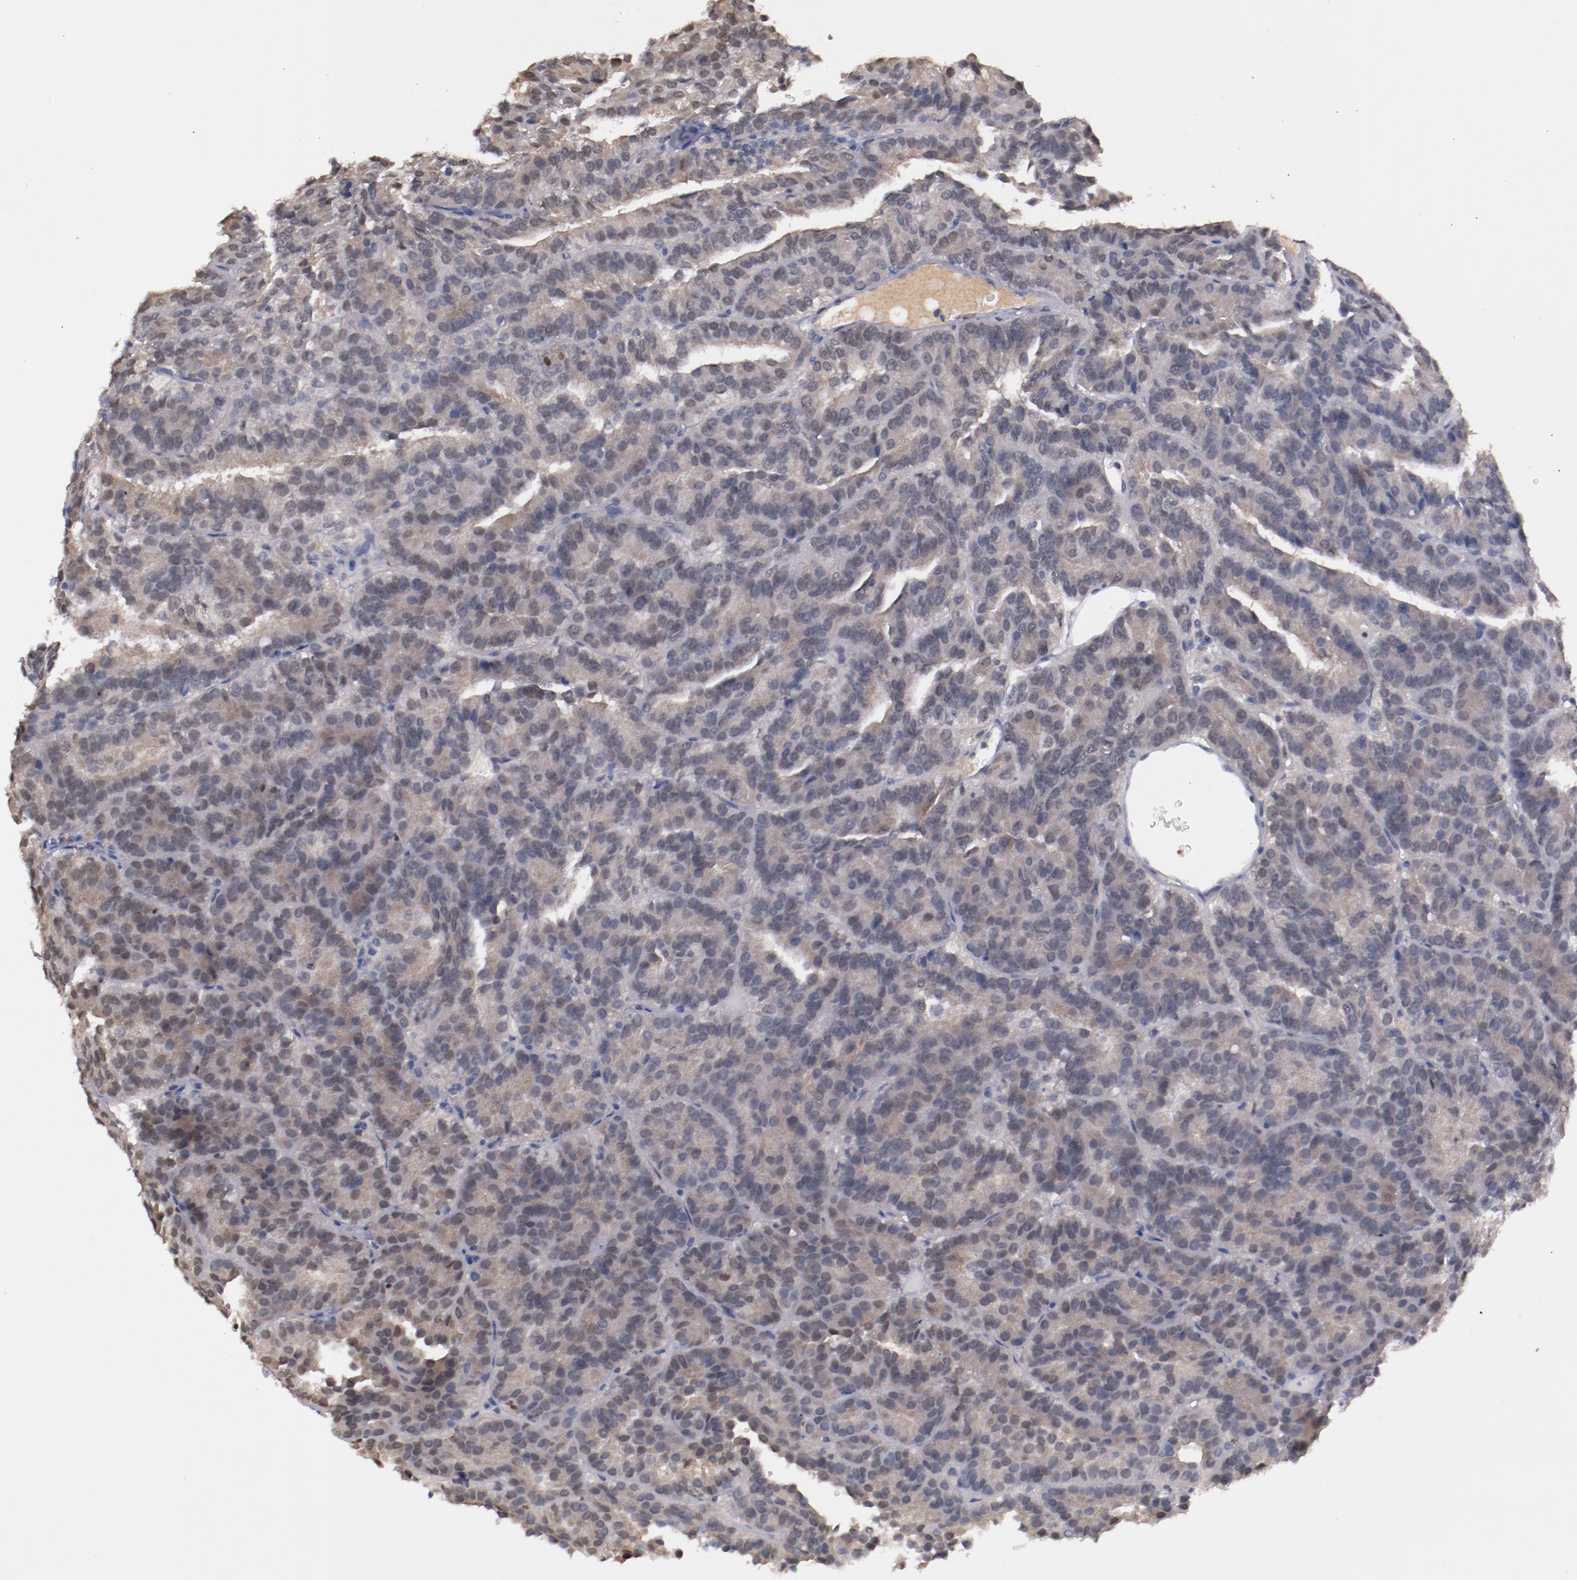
{"staining": {"intensity": "weak", "quantity": ">75%", "location": "cytoplasmic/membranous"}, "tissue": "renal cancer", "cell_type": "Tumor cells", "image_type": "cancer", "snomed": [{"axis": "morphology", "description": "Adenocarcinoma, NOS"}, {"axis": "topography", "description": "Kidney"}], "caption": "Brown immunohistochemical staining in adenocarcinoma (renal) reveals weak cytoplasmic/membranous positivity in about >75% of tumor cells.", "gene": "FAM81A", "patient": {"sex": "male", "age": 46}}